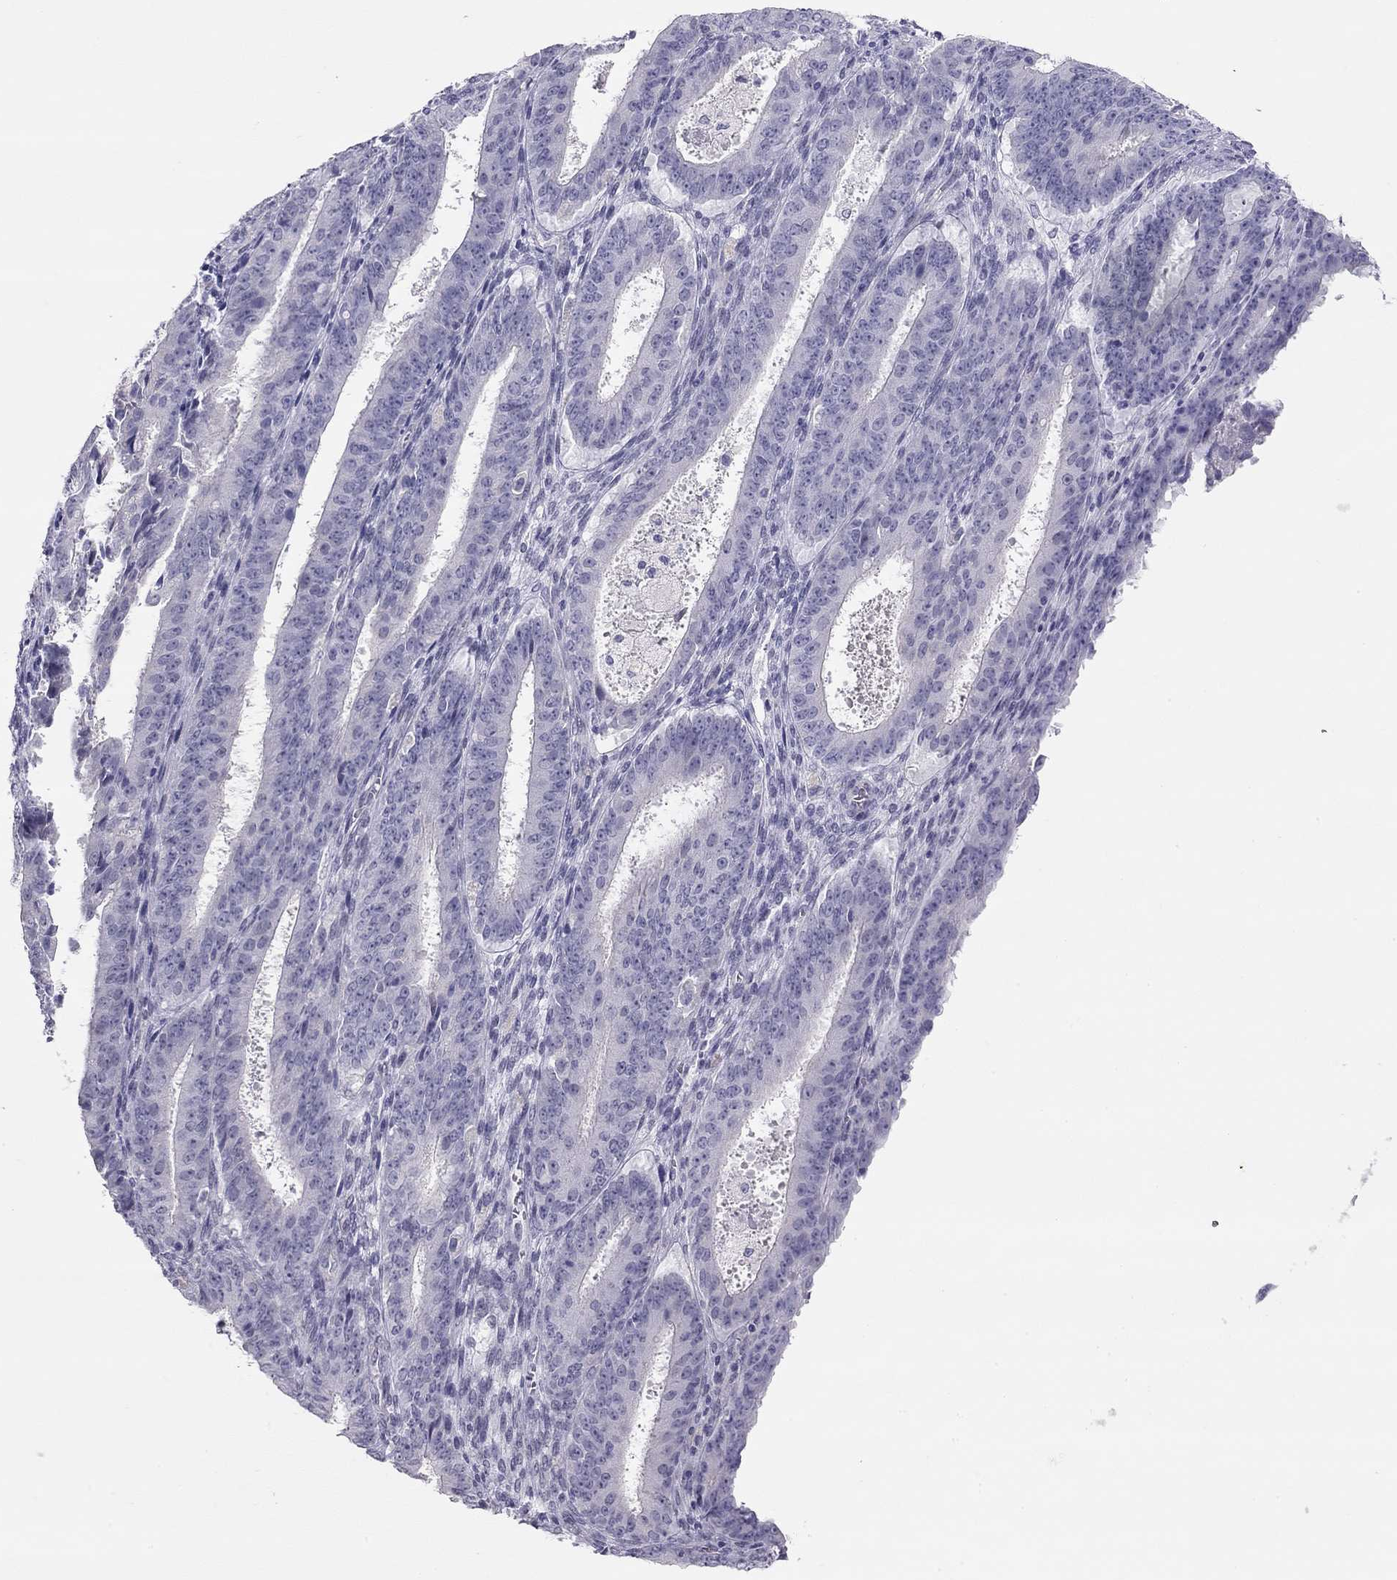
{"staining": {"intensity": "negative", "quantity": "none", "location": "none"}, "tissue": "ovarian cancer", "cell_type": "Tumor cells", "image_type": "cancer", "snomed": [{"axis": "morphology", "description": "Carcinoma, endometroid"}, {"axis": "topography", "description": "Ovary"}], "caption": "There is no significant staining in tumor cells of ovarian cancer (endometroid carcinoma). (DAB (3,3'-diaminobenzidine) IHC visualized using brightfield microscopy, high magnification).", "gene": "KCNV2", "patient": {"sex": "female", "age": 42}}